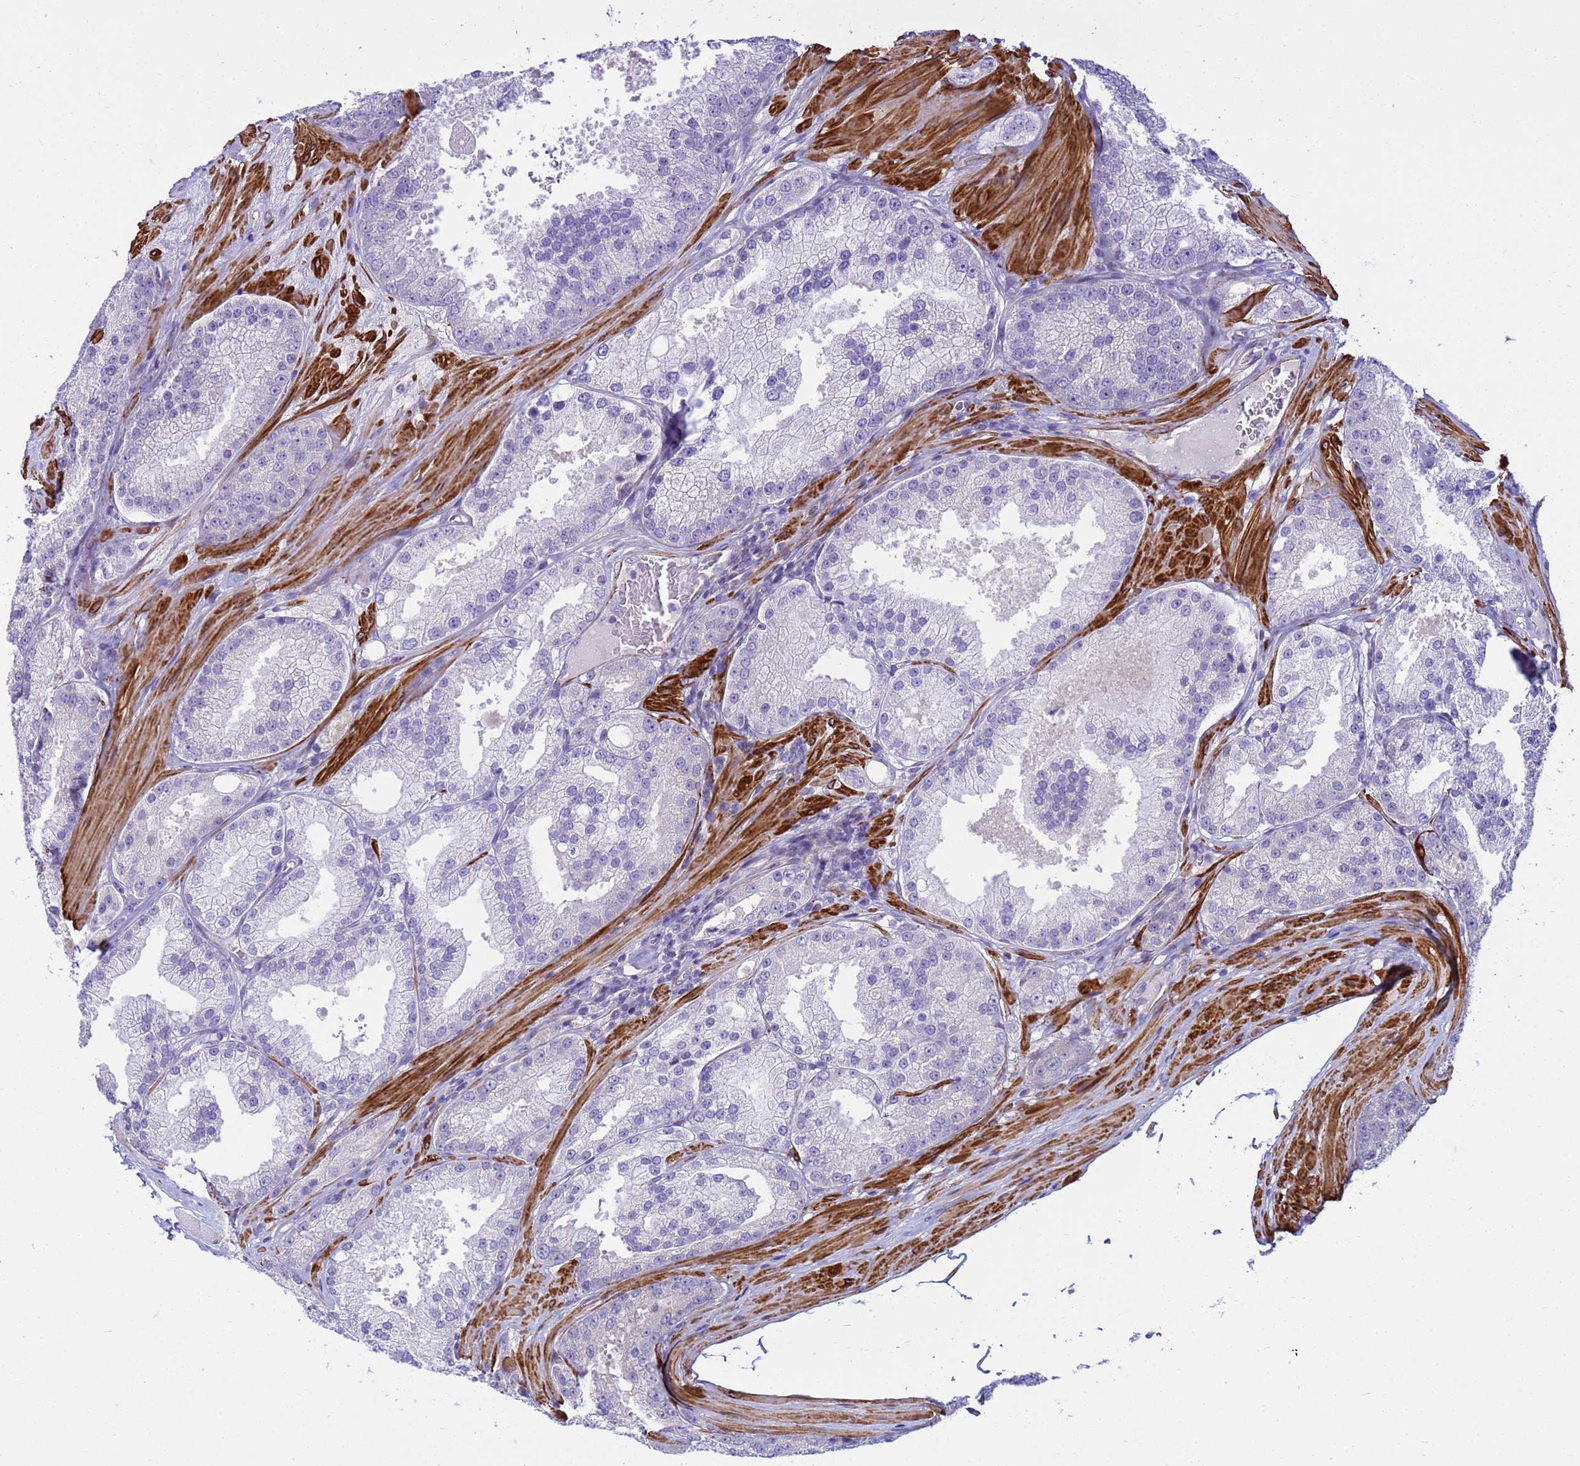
{"staining": {"intensity": "negative", "quantity": "none", "location": "none"}, "tissue": "prostate cancer", "cell_type": "Tumor cells", "image_type": "cancer", "snomed": [{"axis": "morphology", "description": "Adenocarcinoma, High grade"}, {"axis": "topography", "description": "Prostate"}], "caption": "A photomicrograph of prostate cancer stained for a protein displays no brown staining in tumor cells. Nuclei are stained in blue.", "gene": "P2RX7", "patient": {"sex": "male", "age": 61}}